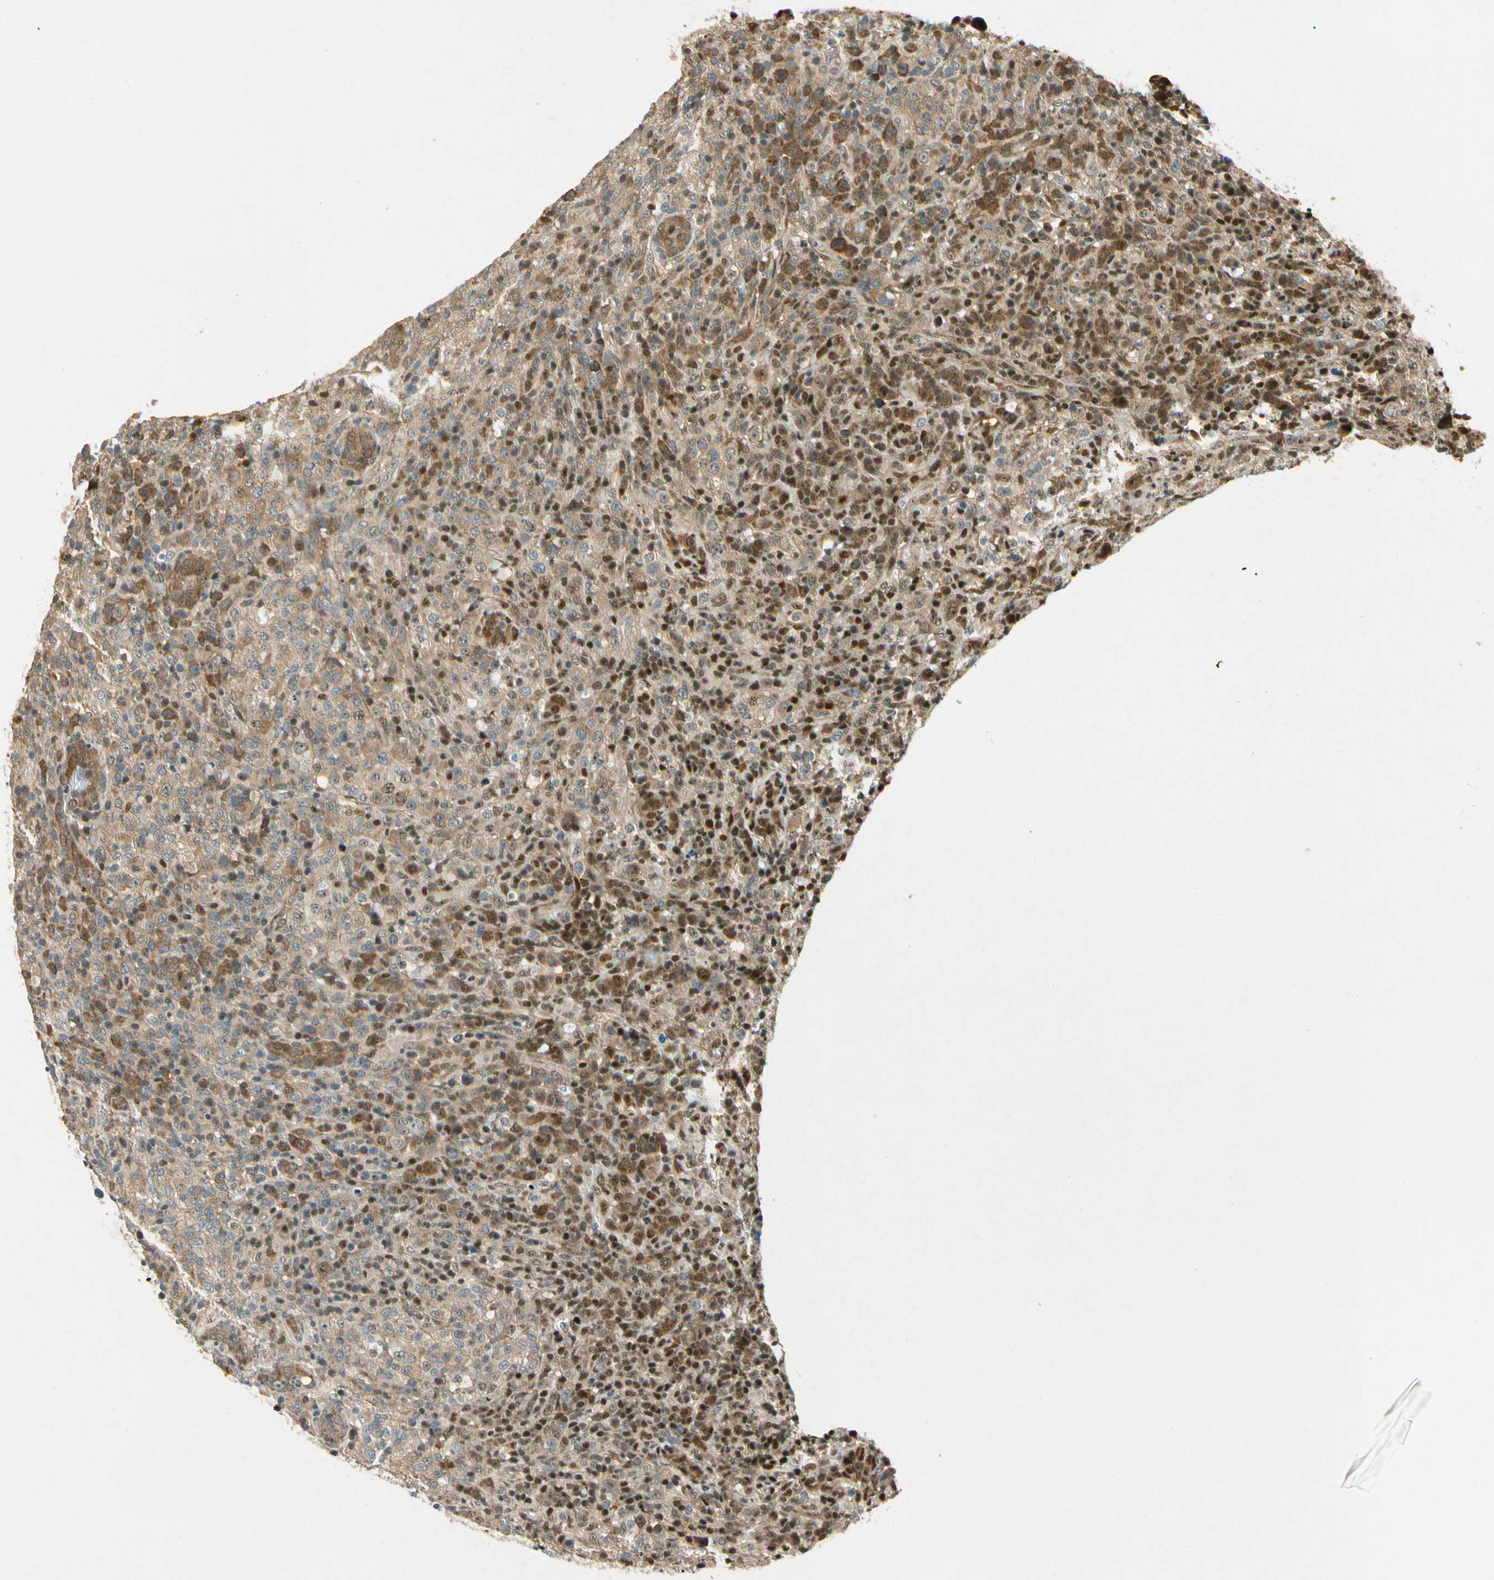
{"staining": {"intensity": "weak", "quantity": ">75%", "location": "cytoplasmic/membranous,nuclear"}, "tissue": "lymphoma", "cell_type": "Tumor cells", "image_type": "cancer", "snomed": [{"axis": "morphology", "description": "Malignant lymphoma, non-Hodgkin's type, High grade"}, {"axis": "topography", "description": "Lymph node"}], "caption": "This is a micrograph of IHC staining of lymphoma, which shows weak positivity in the cytoplasmic/membranous and nuclear of tumor cells.", "gene": "EIF1AX", "patient": {"sex": "female", "age": 76}}